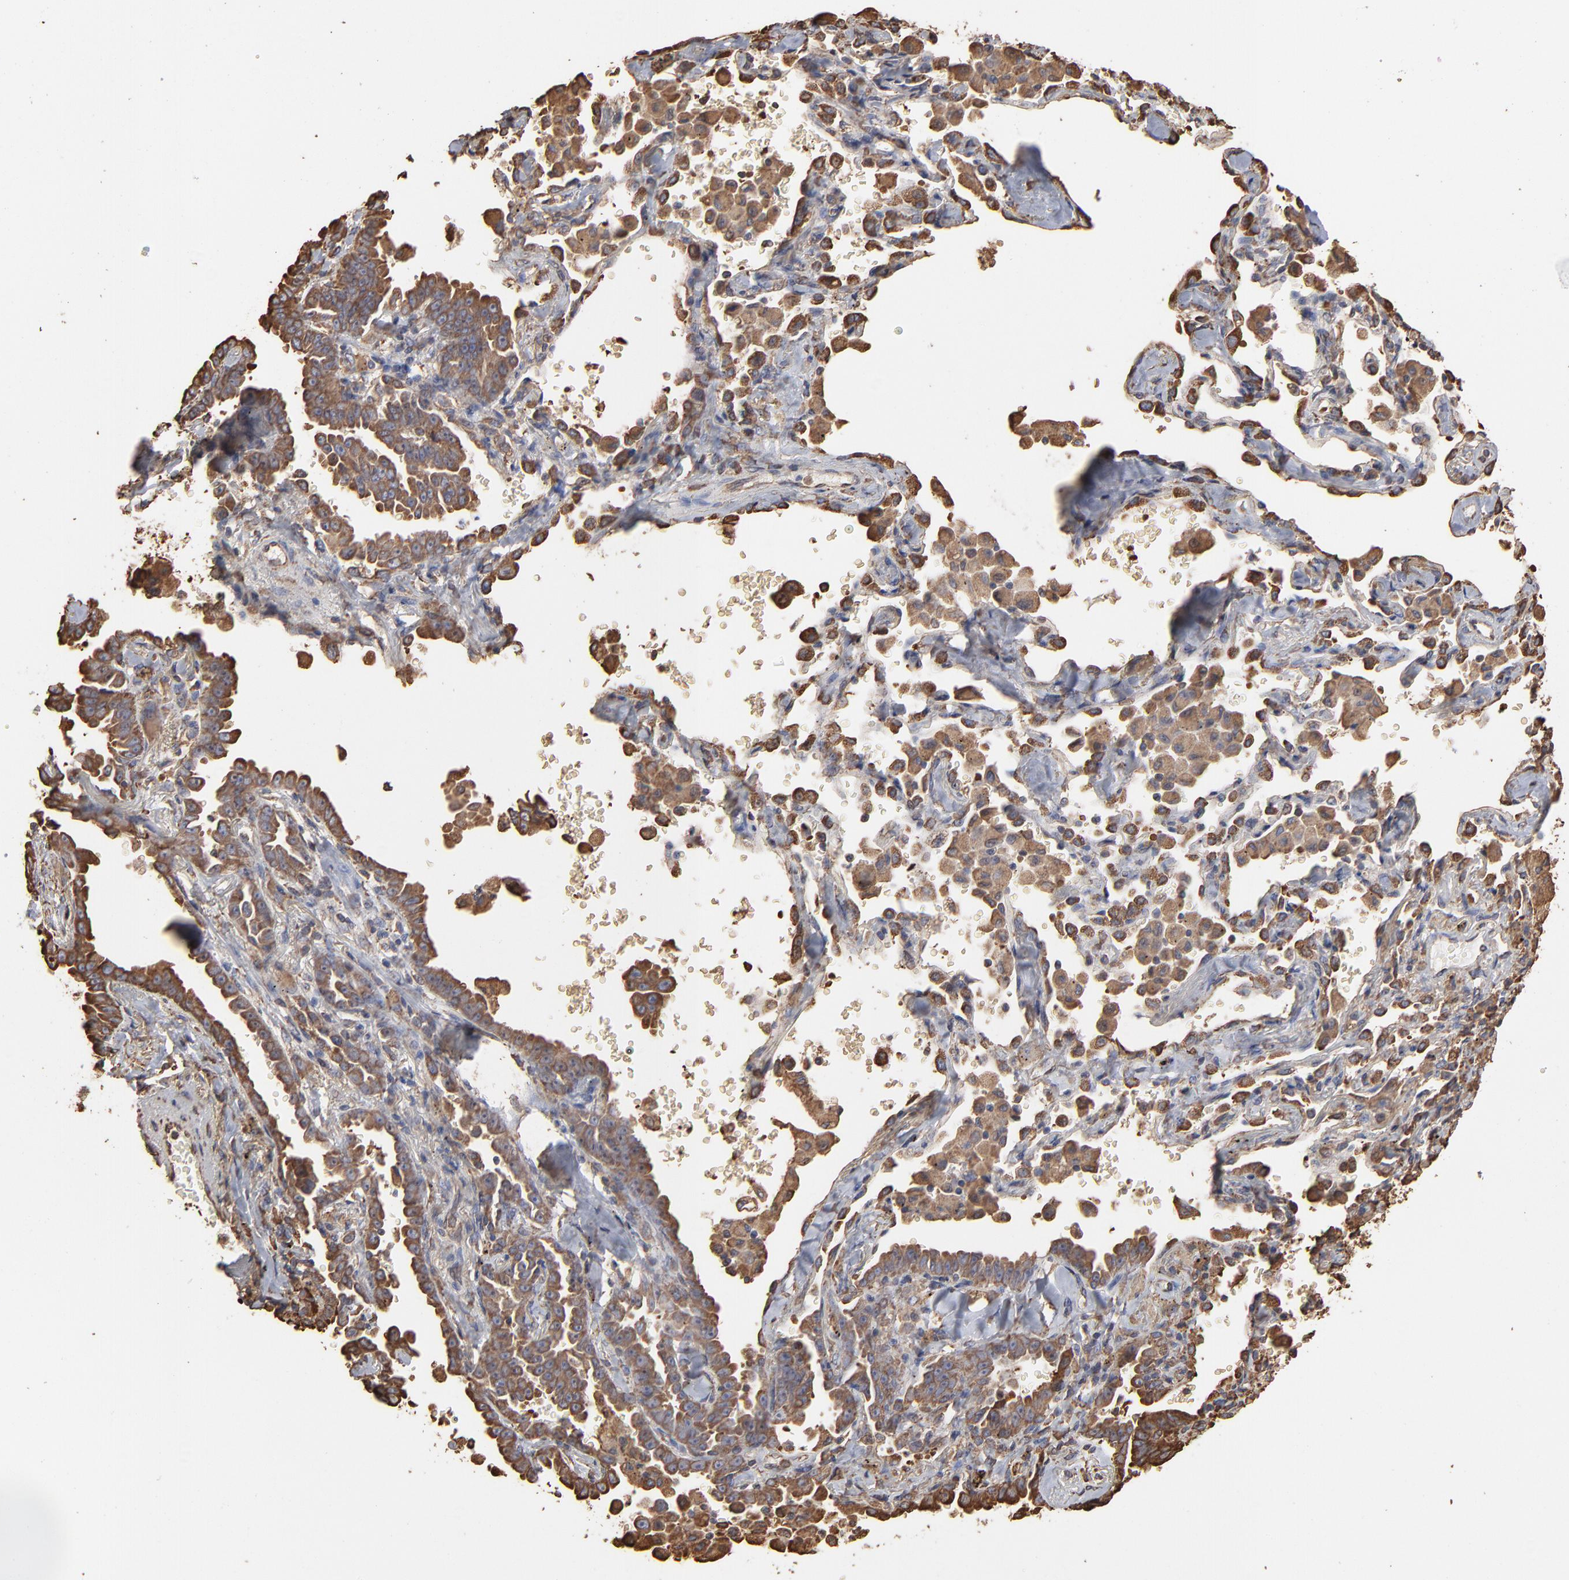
{"staining": {"intensity": "moderate", "quantity": ">75%", "location": "cytoplasmic/membranous"}, "tissue": "lung cancer", "cell_type": "Tumor cells", "image_type": "cancer", "snomed": [{"axis": "morphology", "description": "Adenocarcinoma, NOS"}, {"axis": "topography", "description": "Lung"}], "caption": "Lung adenocarcinoma tissue demonstrates moderate cytoplasmic/membranous staining in approximately >75% of tumor cells, visualized by immunohistochemistry.", "gene": "PDIA3", "patient": {"sex": "female", "age": 64}}